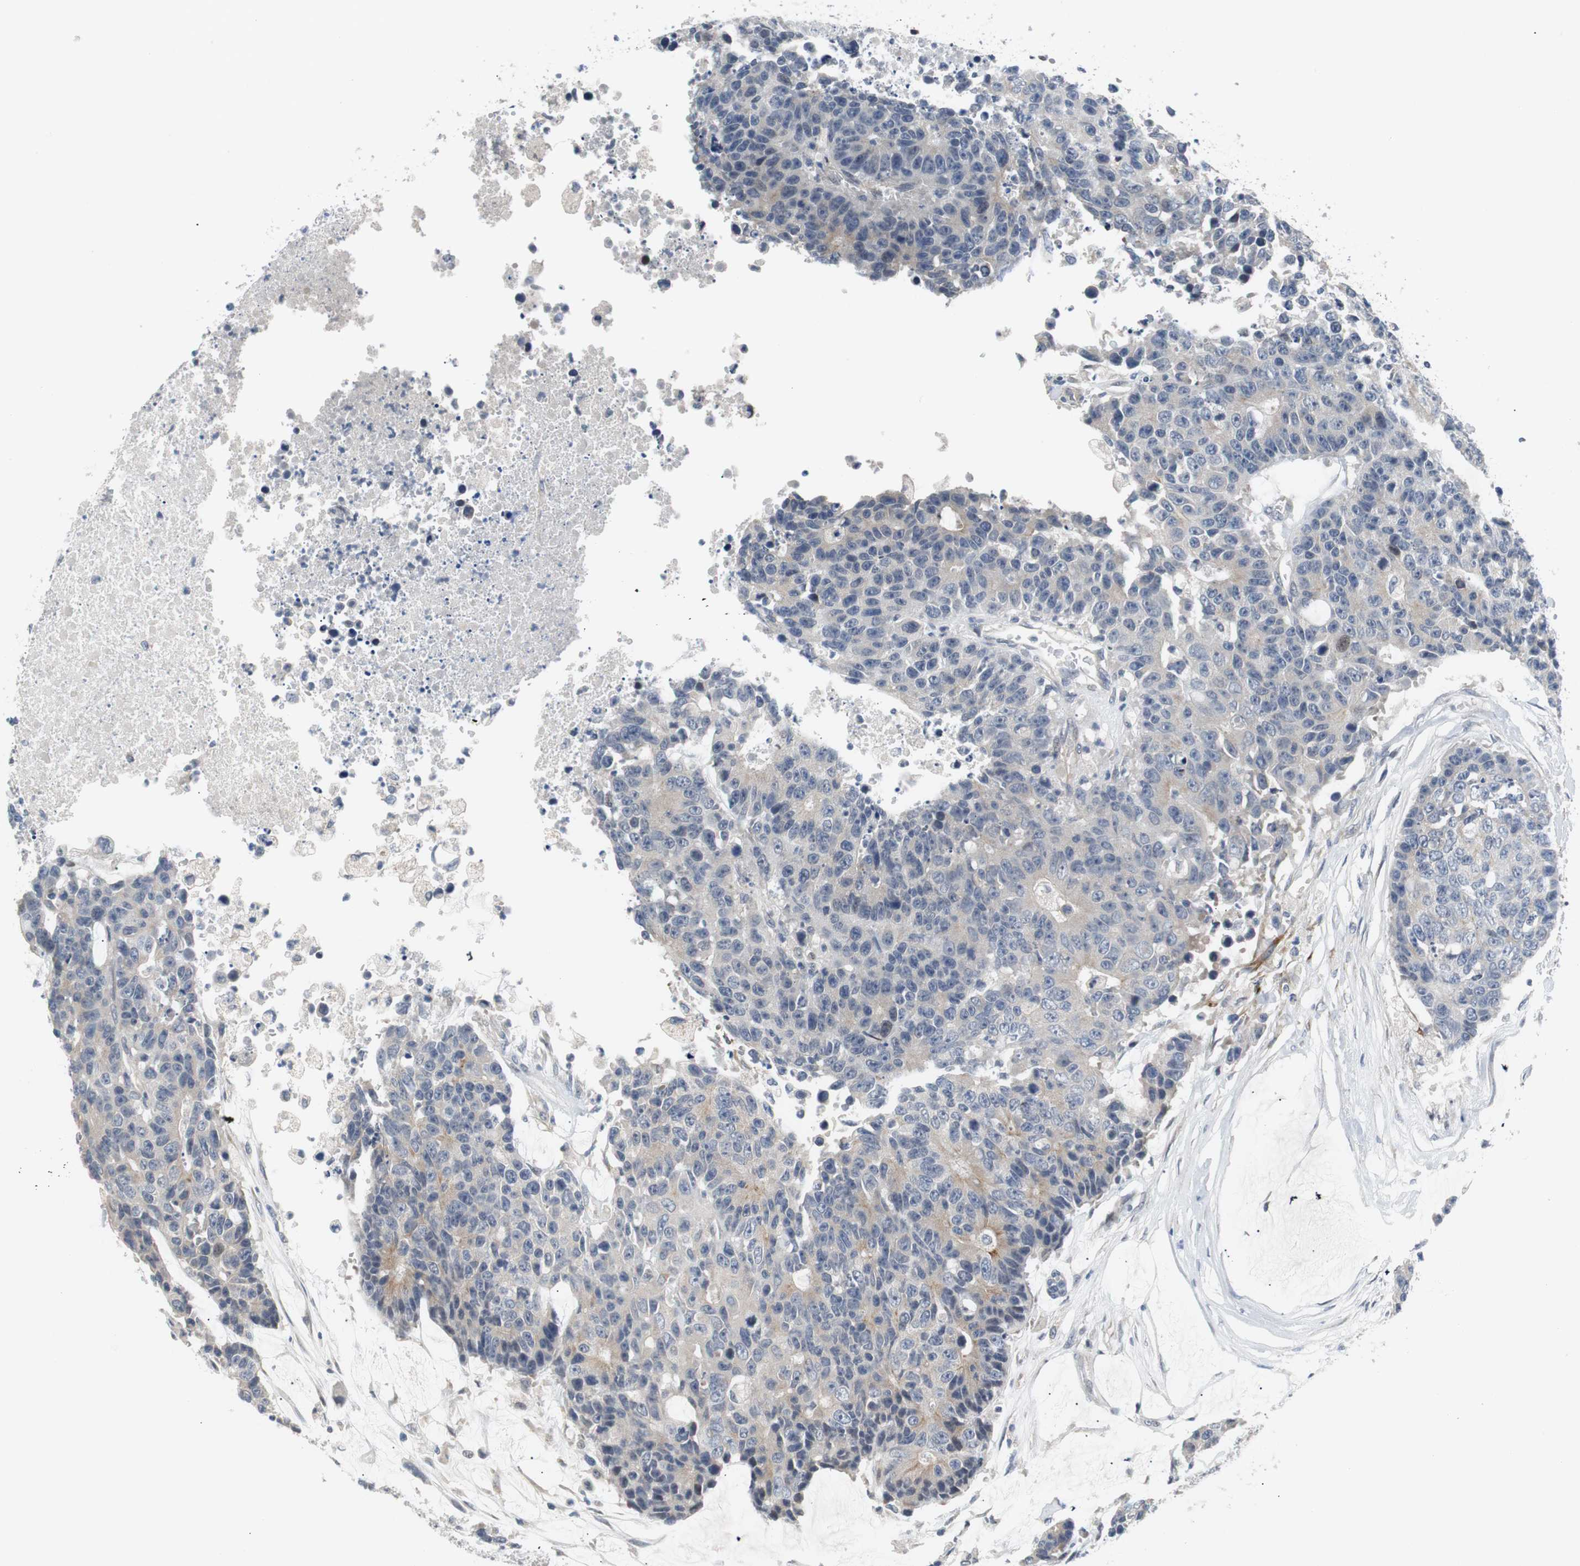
{"staining": {"intensity": "weak", "quantity": "<25%", "location": "cytoplasmic/membranous"}, "tissue": "colorectal cancer", "cell_type": "Tumor cells", "image_type": "cancer", "snomed": [{"axis": "morphology", "description": "Adenocarcinoma, NOS"}, {"axis": "topography", "description": "Colon"}], "caption": "A photomicrograph of colorectal cancer stained for a protein displays no brown staining in tumor cells.", "gene": "MAP2K4", "patient": {"sex": "female", "age": 86}}